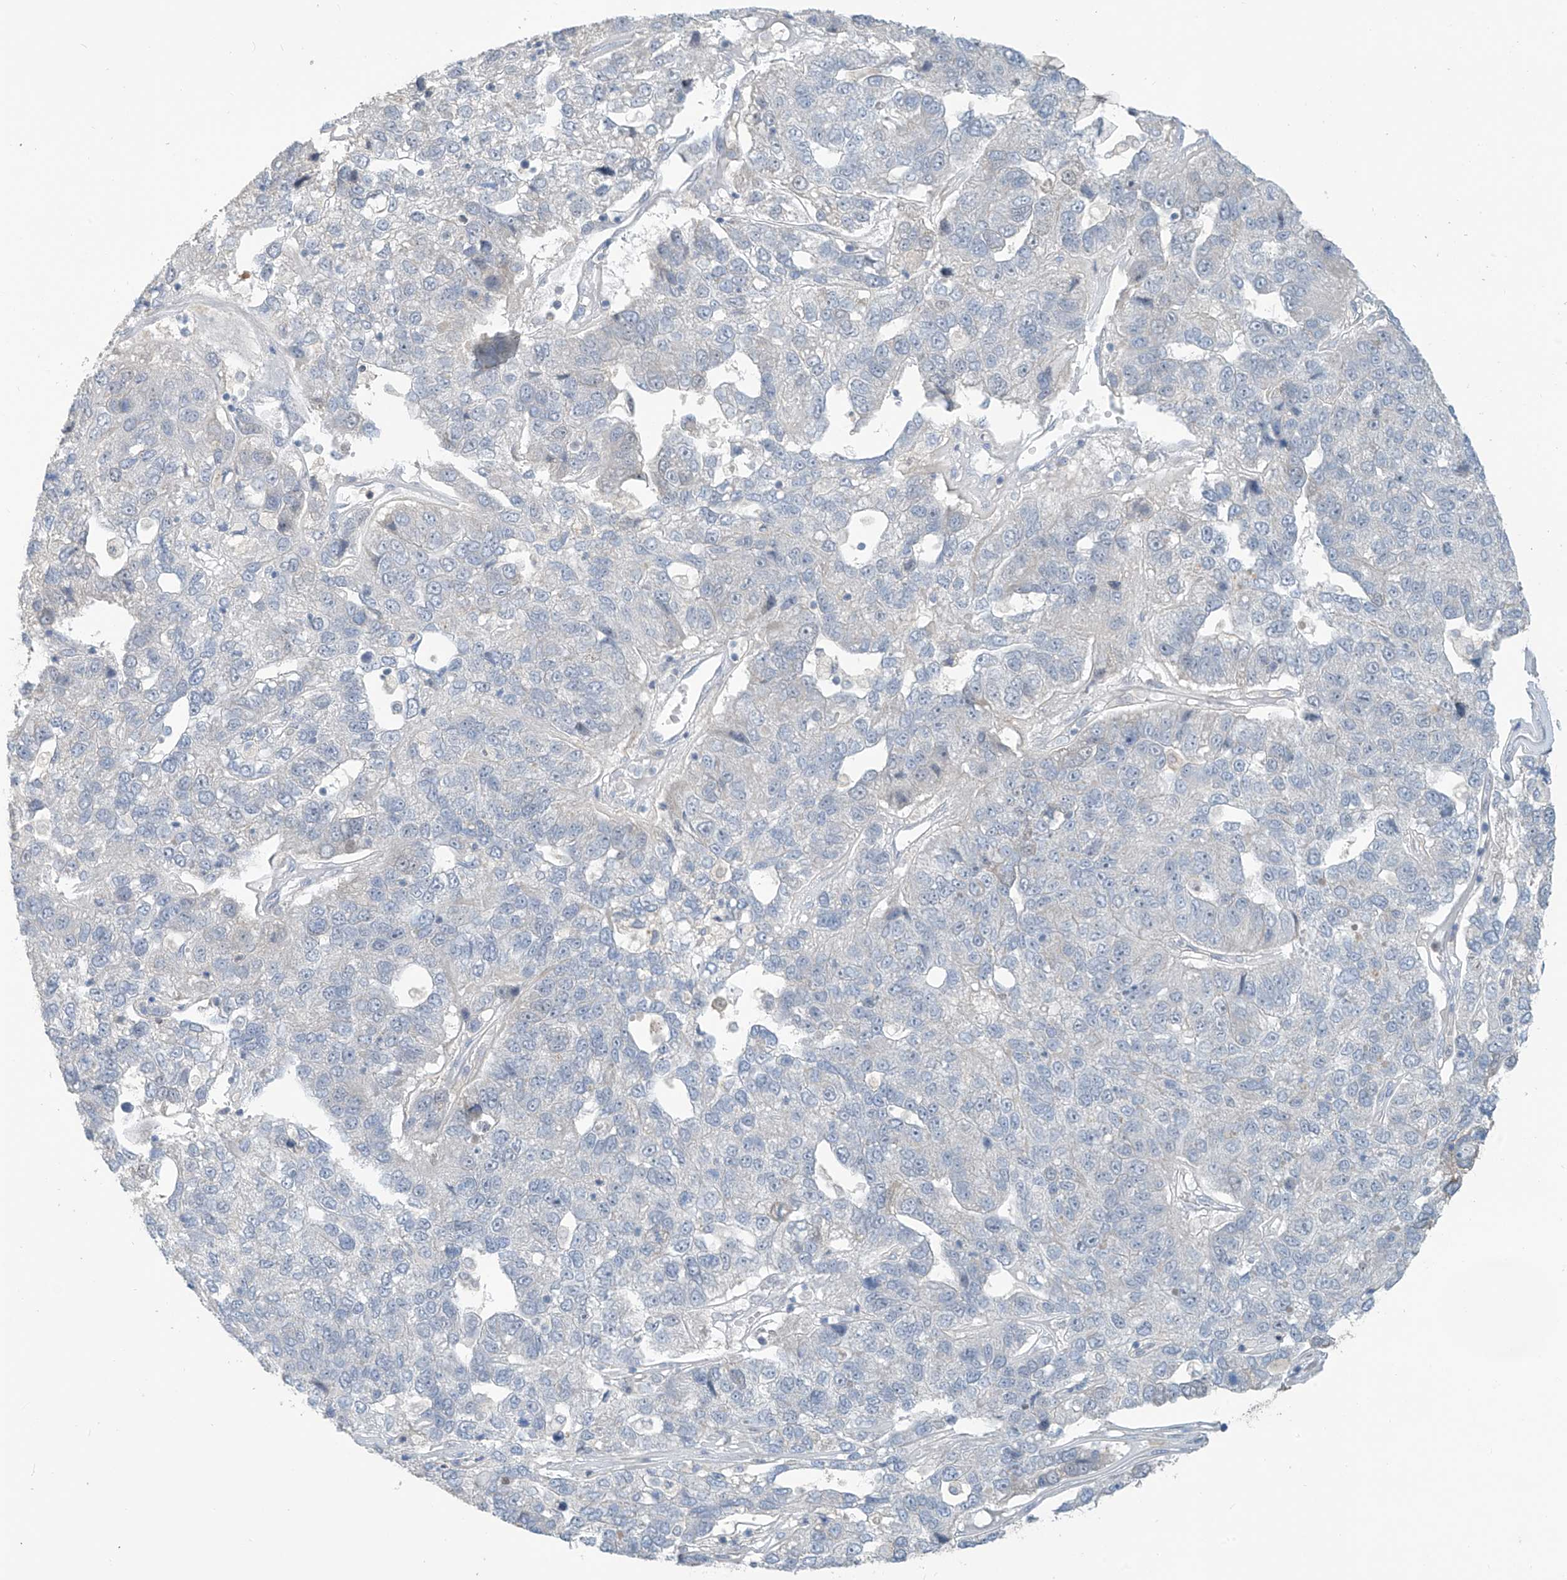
{"staining": {"intensity": "negative", "quantity": "none", "location": "none"}, "tissue": "pancreatic cancer", "cell_type": "Tumor cells", "image_type": "cancer", "snomed": [{"axis": "morphology", "description": "Adenocarcinoma, NOS"}, {"axis": "topography", "description": "Pancreas"}], "caption": "Human pancreatic adenocarcinoma stained for a protein using immunohistochemistry (IHC) exhibits no expression in tumor cells.", "gene": "METAP1D", "patient": {"sex": "female", "age": 61}}